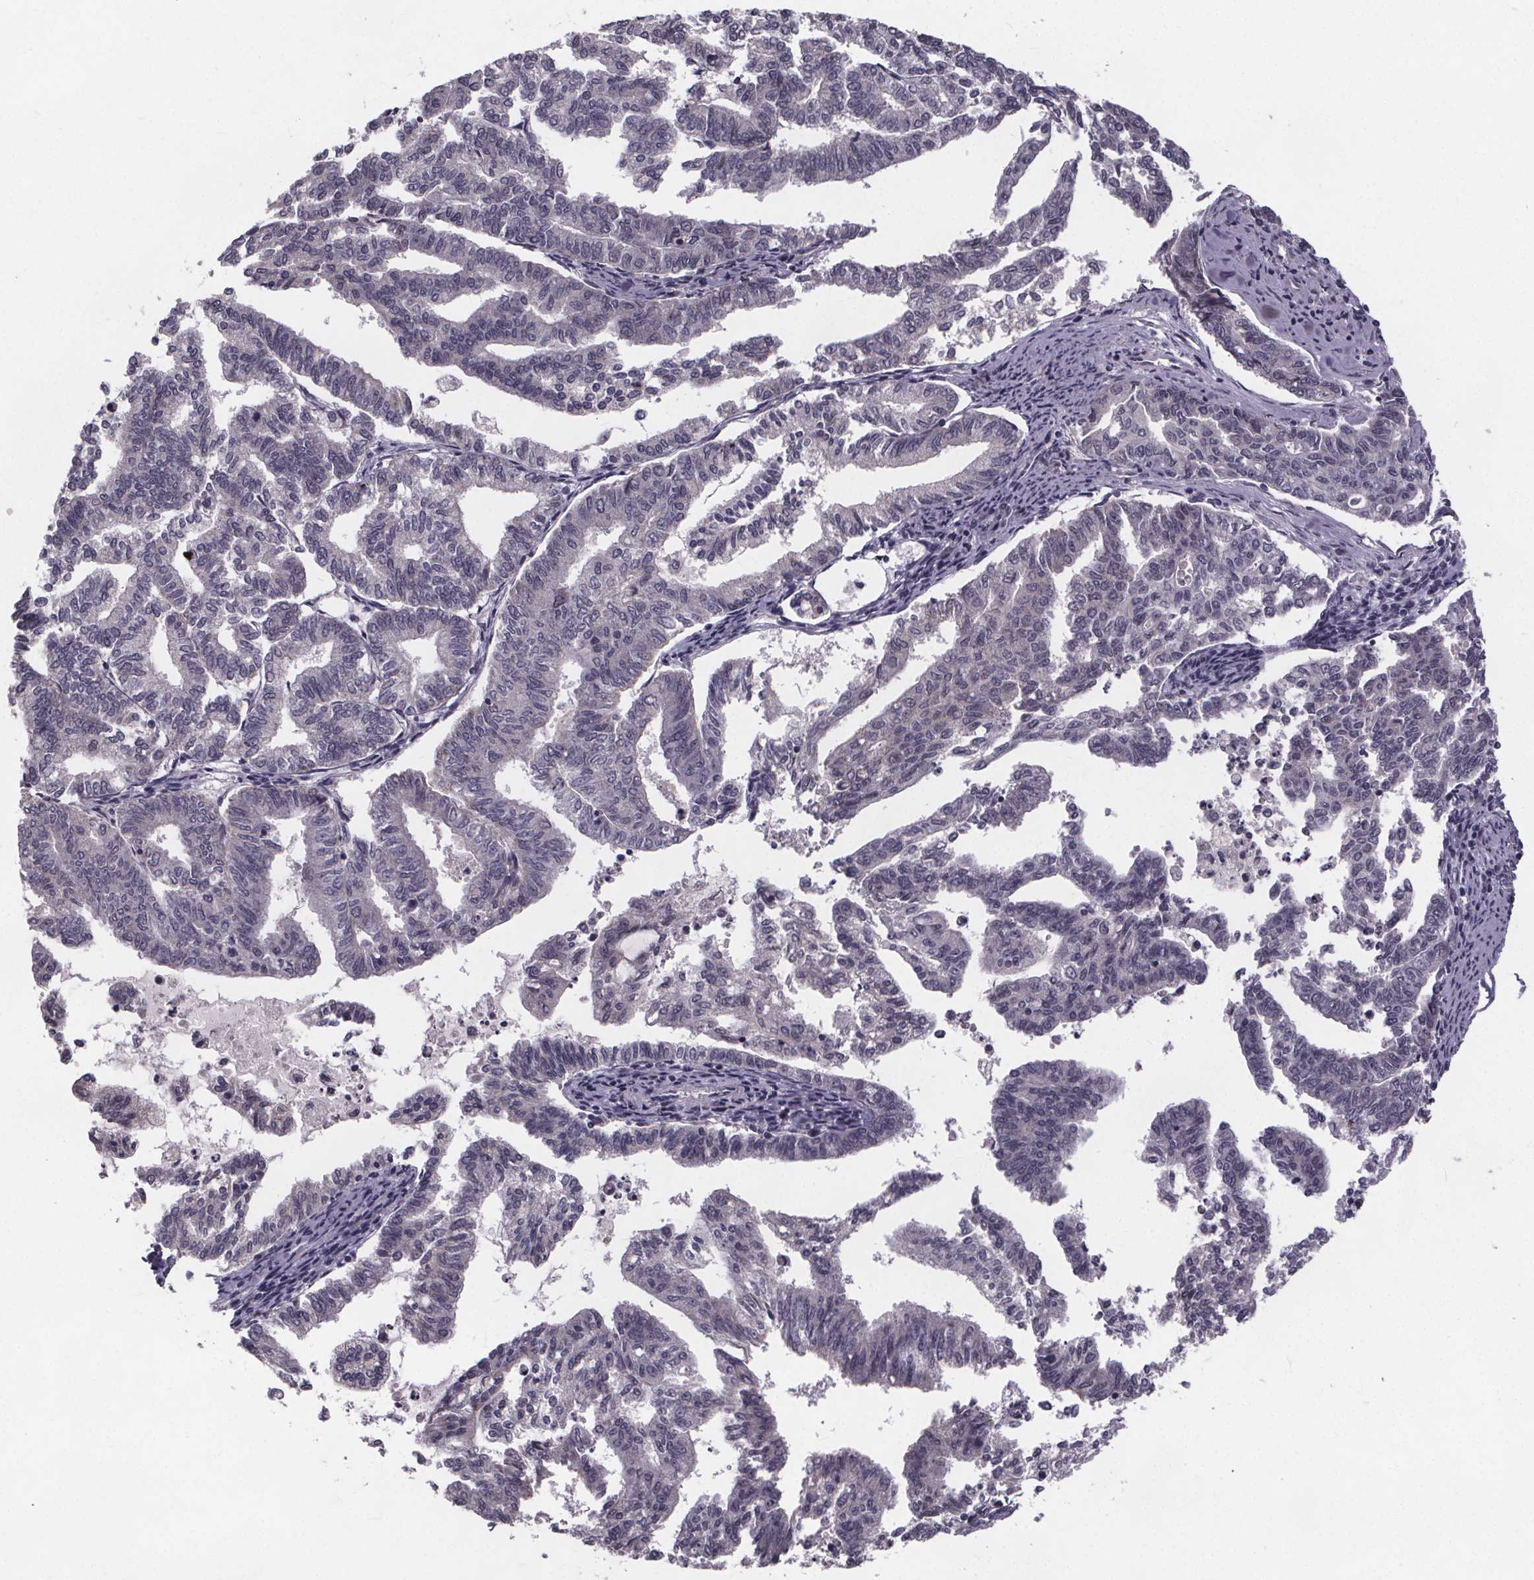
{"staining": {"intensity": "negative", "quantity": "none", "location": "none"}, "tissue": "endometrial cancer", "cell_type": "Tumor cells", "image_type": "cancer", "snomed": [{"axis": "morphology", "description": "Adenocarcinoma, NOS"}, {"axis": "topography", "description": "Endometrium"}], "caption": "A micrograph of human endometrial cancer is negative for staining in tumor cells.", "gene": "FAM181B", "patient": {"sex": "female", "age": 79}}